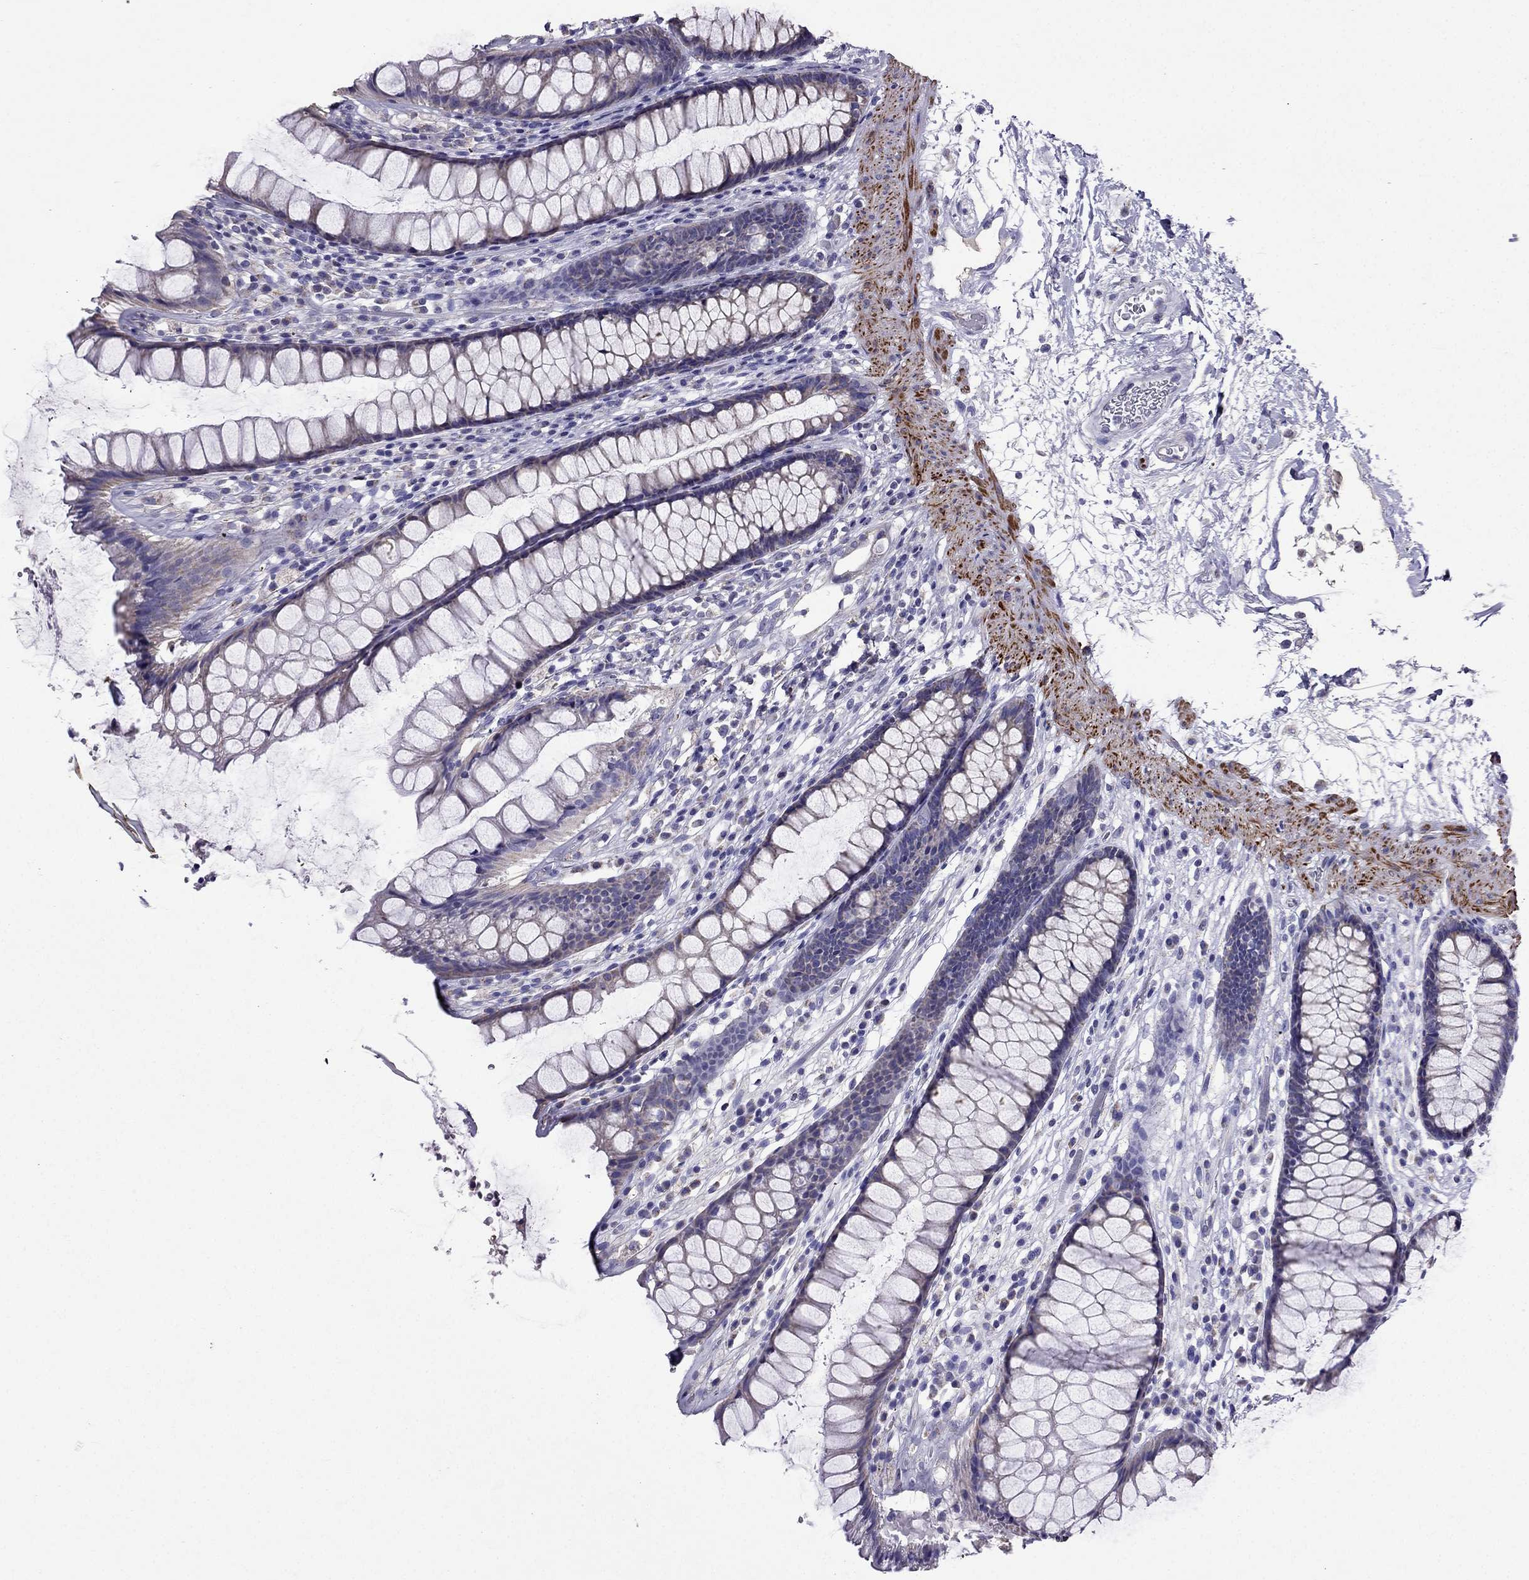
{"staining": {"intensity": "negative", "quantity": "none", "location": "none"}, "tissue": "rectum", "cell_type": "Glandular cells", "image_type": "normal", "snomed": [{"axis": "morphology", "description": "Normal tissue, NOS"}, {"axis": "topography", "description": "Rectum"}], "caption": "Immunohistochemistry (IHC) histopathology image of normal human rectum stained for a protein (brown), which reveals no staining in glandular cells.", "gene": "DSC1", "patient": {"sex": "male", "age": 72}}